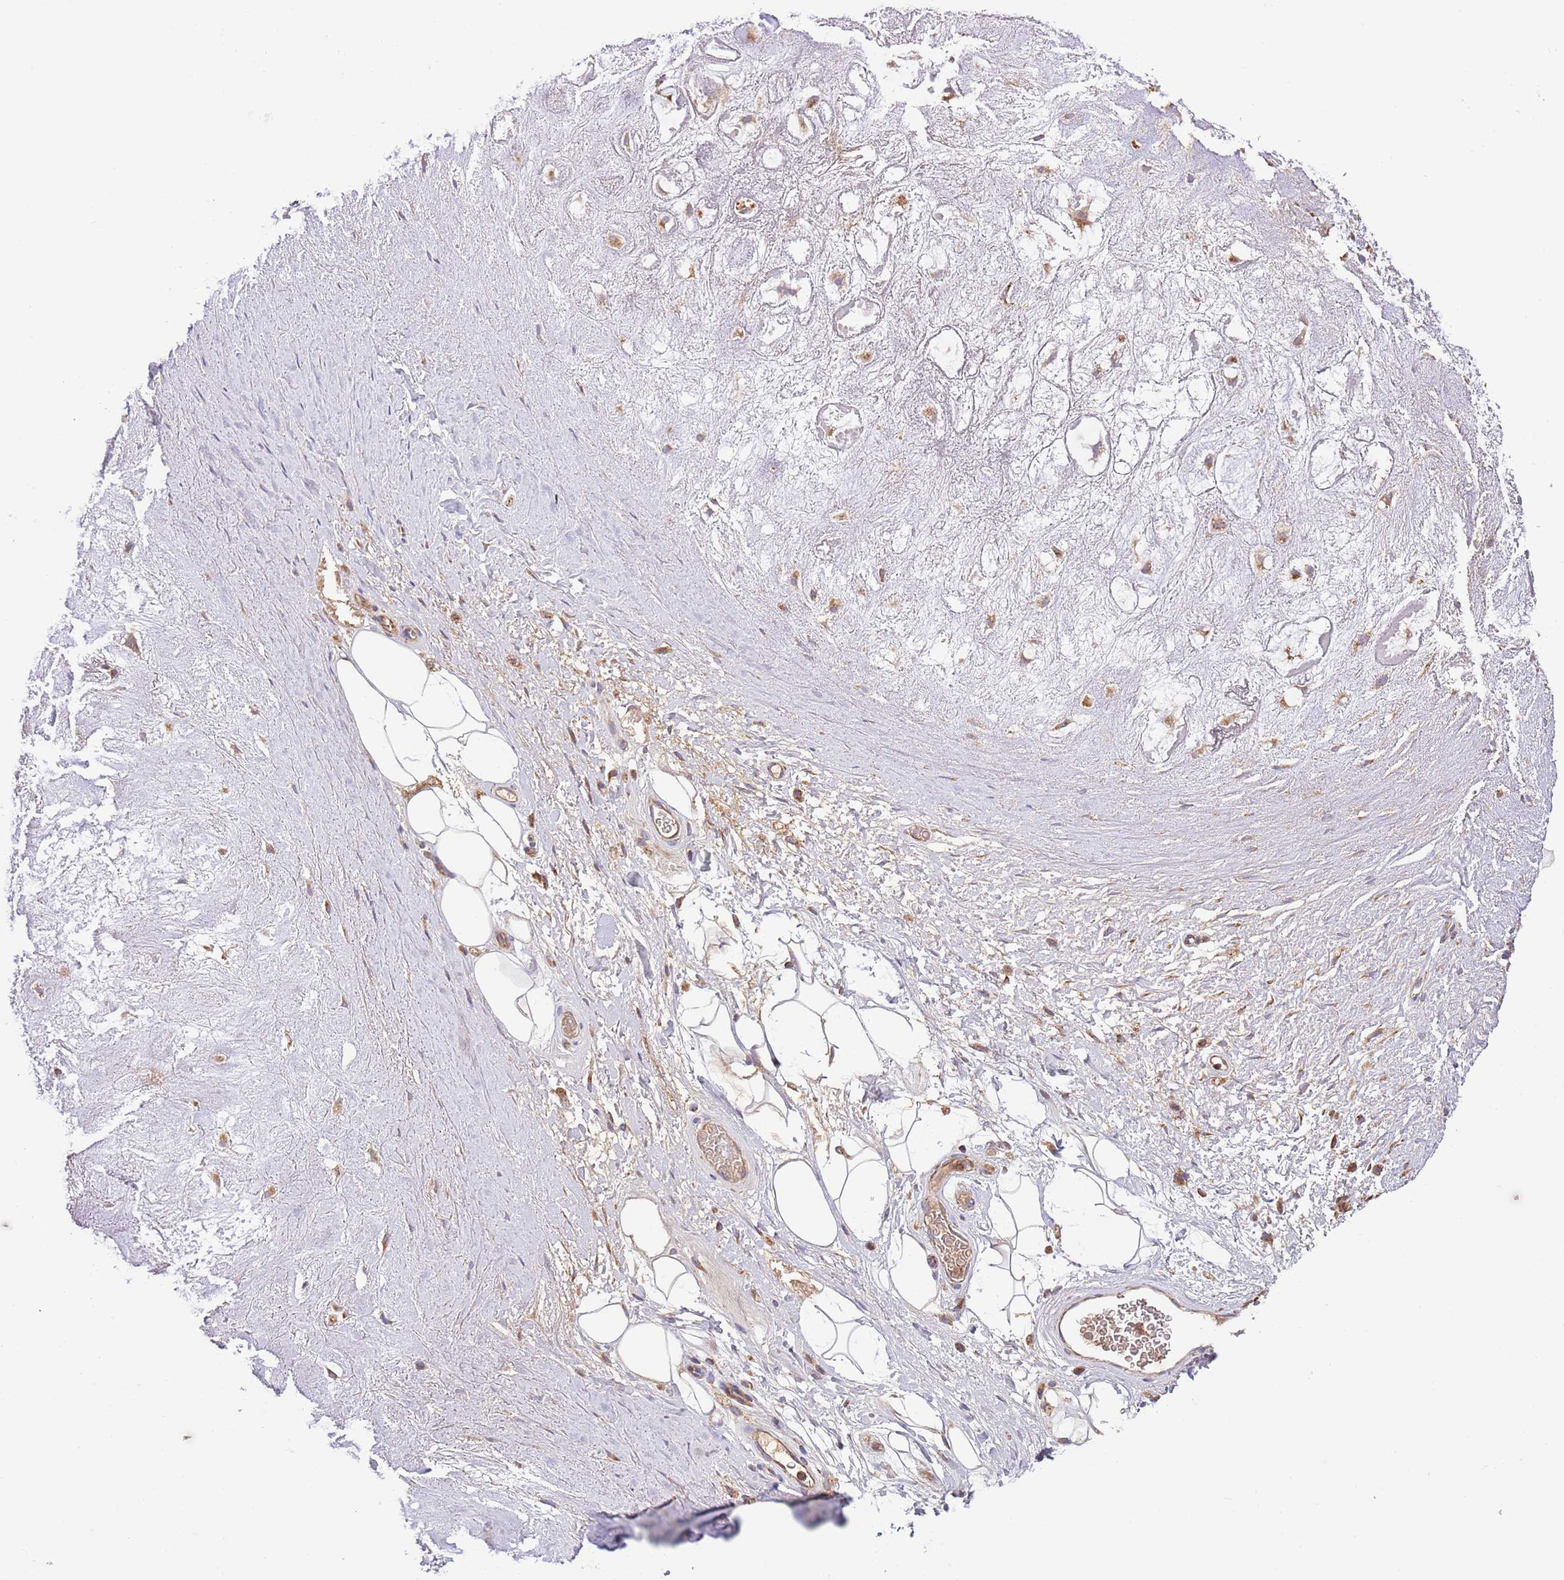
{"staining": {"intensity": "negative", "quantity": "none", "location": "none"}, "tissue": "adipose tissue", "cell_type": "Adipocytes", "image_type": "normal", "snomed": [{"axis": "morphology", "description": "Normal tissue, NOS"}, {"axis": "topography", "description": "Cartilage tissue"}], "caption": "This is an immunohistochemistry (IHC) photomicrograph of benign adipose tissue. There is no positivity in adipocytes.", "gene": "DNAJA3", "patient": {"sex": "male", "age": 81}}